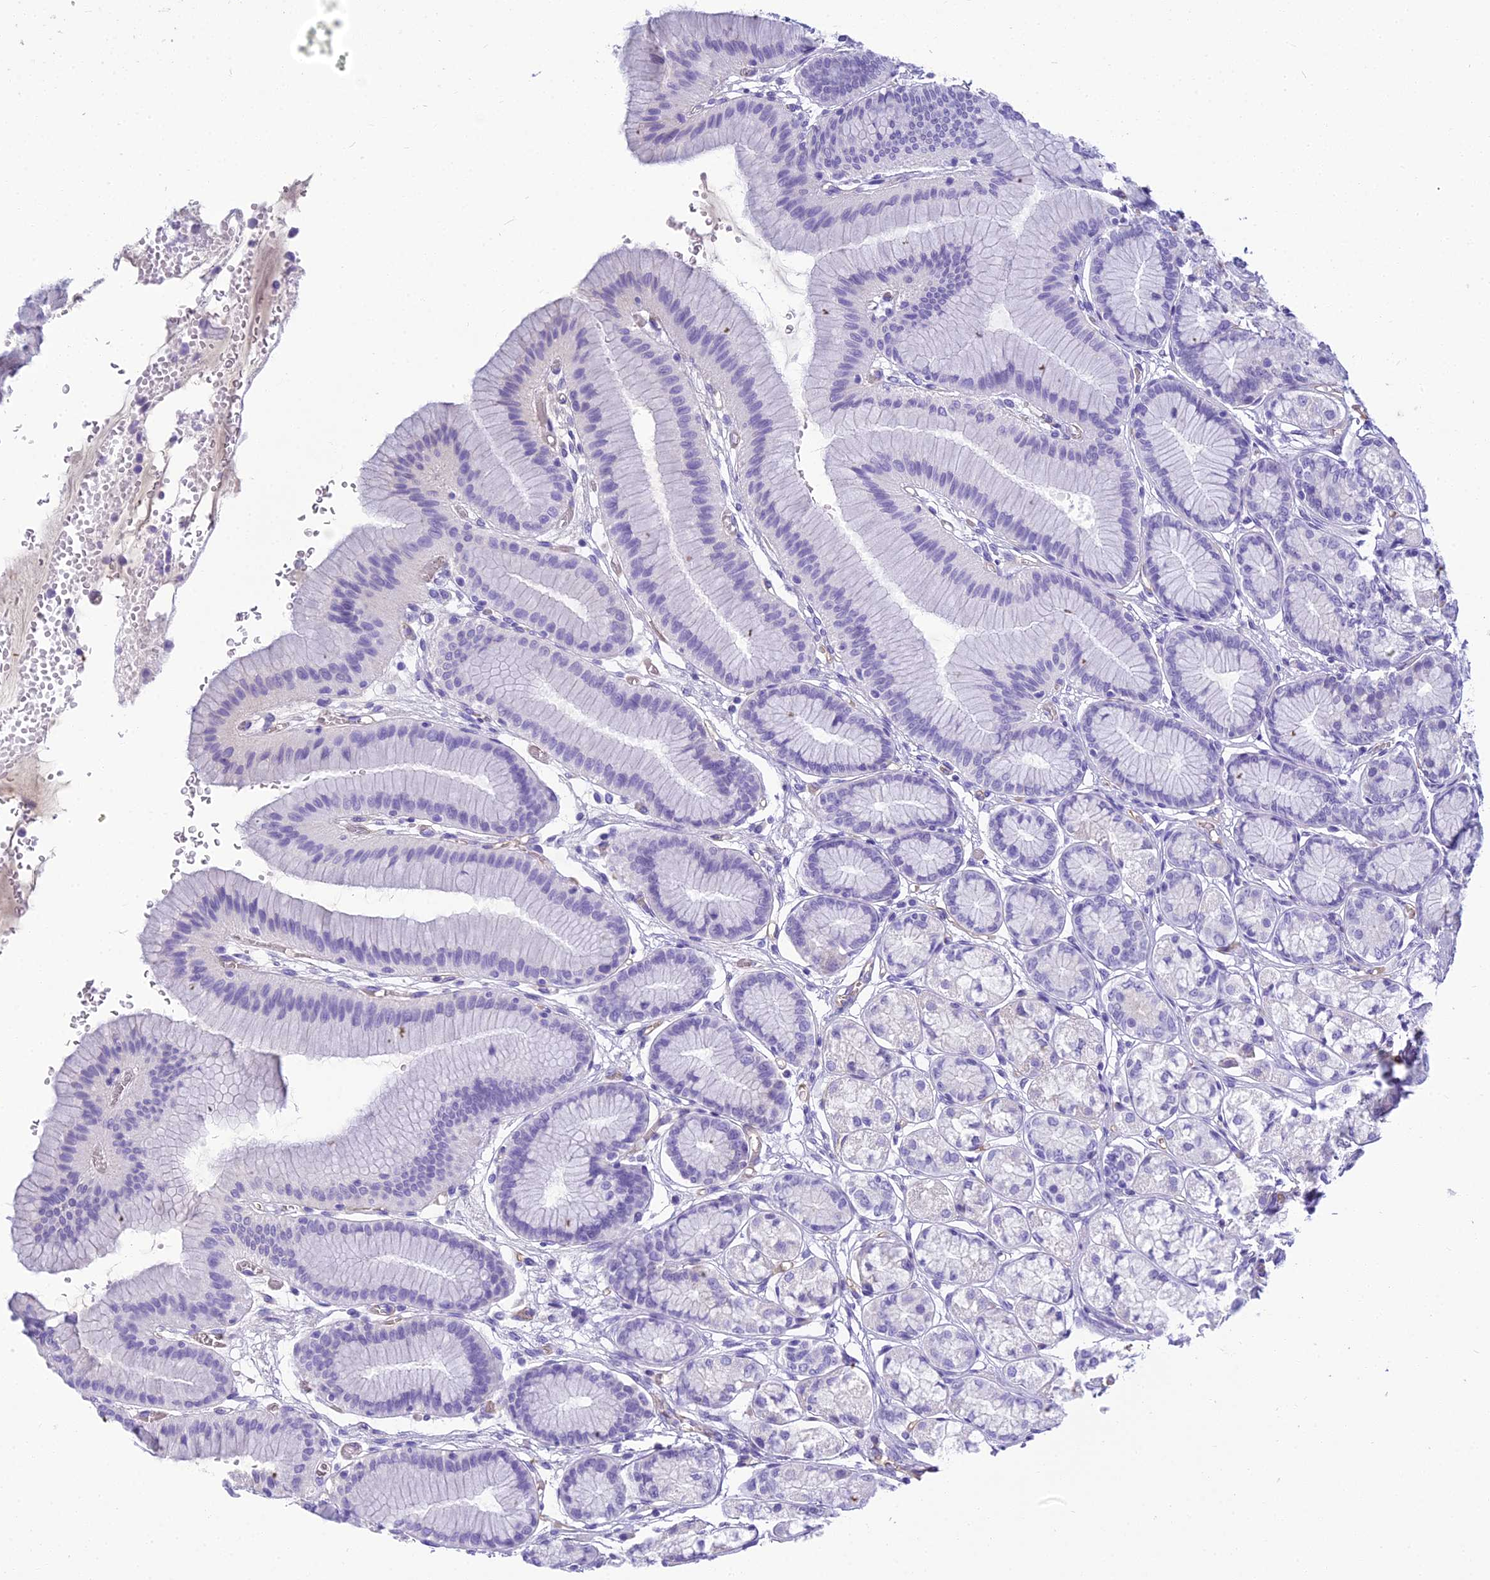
{"staining": {"intensity": "negative", "quantity": "none", "location": "none"}, "tissue": "stomach", "cell_type": "Glandular cells", "image_type": "normal", "snomed": [{"axis": "morphology", "description": "Normal tissue, NOS"}, {"axis": "morphology", "description": "Adenocarcinoma, NOS"}, {"axis": "morphology", "description": "Adenocarcinoma, High grade"}, {"axis": "topography", "description": "Stomach, upper"}, {"axis": "topography", "description": "Stomach"}], "caption": "There is no significant positivity in glandular cells of stomach. The staining was performed using DAB (3,3'-diaminobenzidine) to visualize the protein expression in brown, while the nuclei were stained in blue with hematoxylin (Magnification: 20x).", "gene": "NINJ1", "patient": {"sex": "female", "age": 65}}